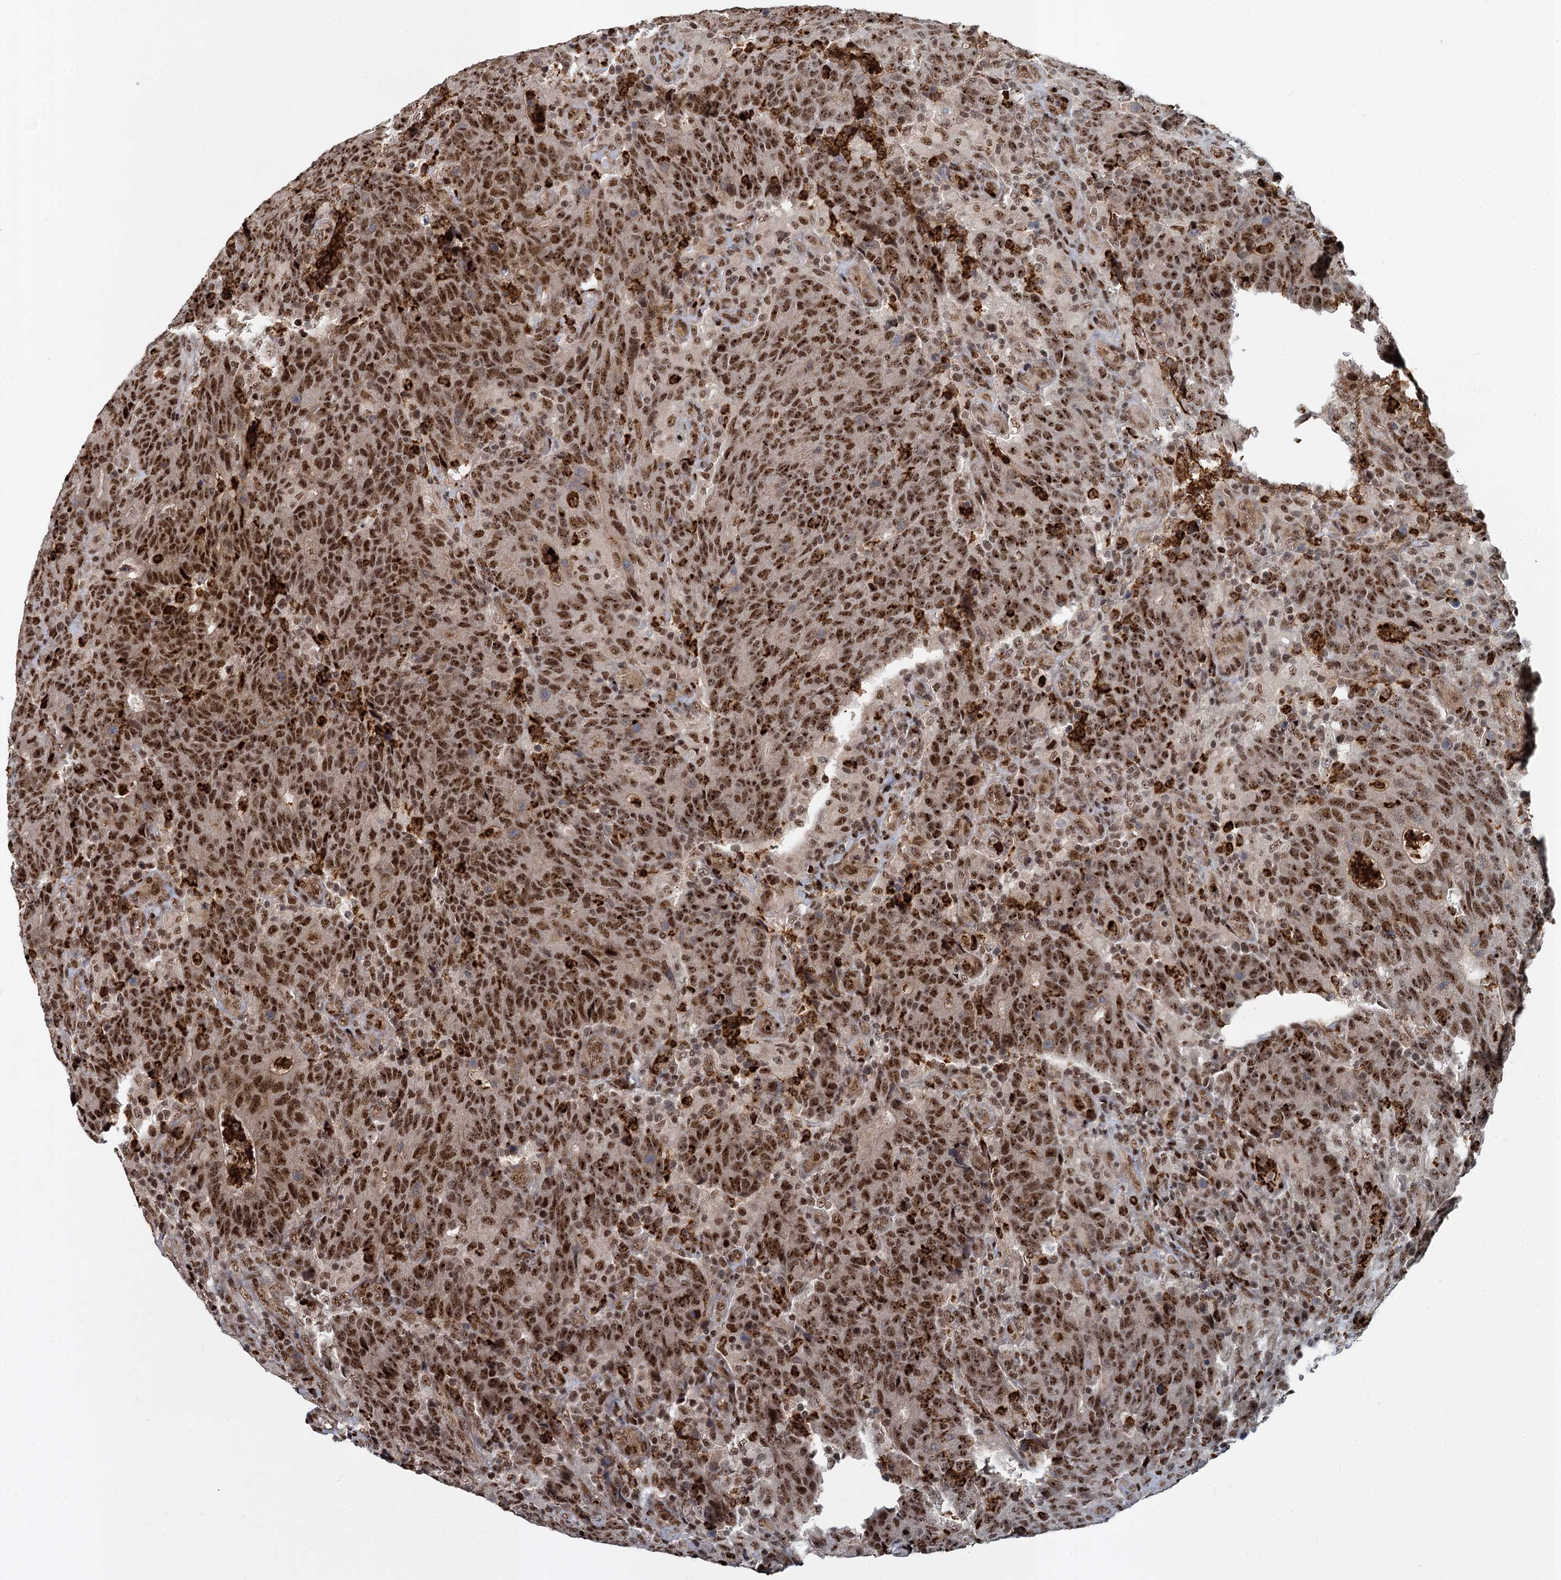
{"staining": {"intensity": "moderate", "quantity": ">75%", "location": "nuclear"}, "tissue": "colorectal cancer", "cell_type": "Tumor cells", "image_type": "cancer", "snomed": [{"axis": "morphology", "description": "Adenocarcinoma, NOS"}, {"axis": "topography", "description": "Colon"}], "caption": "Protein staining by immunohistochemistry exhibits moderate nuclear staining in approximately >75% of tumor cells in colorectal cancer.", "gene": "ANKRD49", "patient": {"sex": "female", "age": 75}}